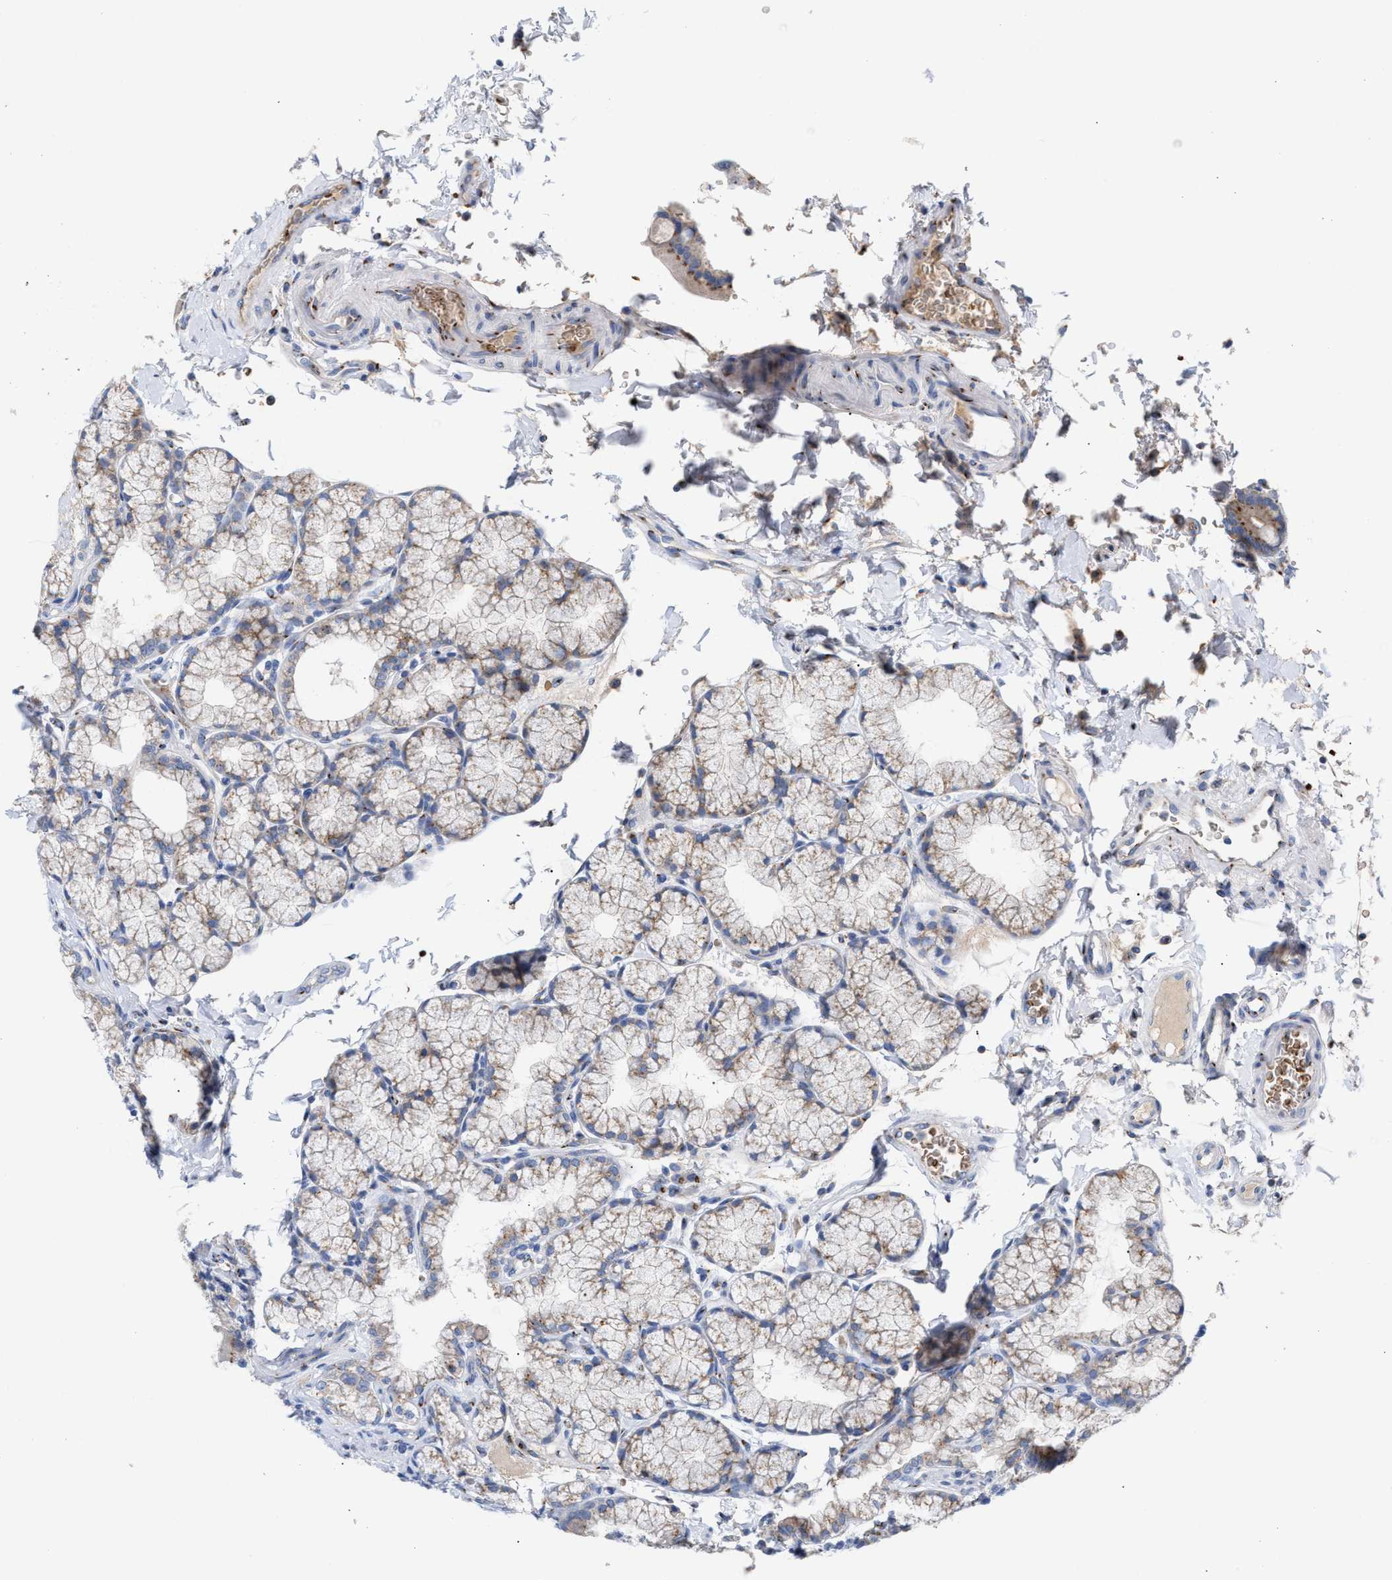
{"staining": {"intensity": "moderate", "quantity": "25%-75%", "location": "cytoplasmic/membranous"}, "tissue": "duodenum", "cell_type": "Glandular cells", "image_type": "normal", "snomed": [{"axis": "morphology", "description": "Normal tissue, NOS"}, {"axis": "topography", "description": "Duodenum"}], "caption": "Protein expression by immunohistochemistry (IHC) exhibits moderate cytoplasmic/membranous expression in about 25%-75% of glandular cells in normal duodenum. (Brightfield microscopy of DAB IHC at high magnification).", "gene": "CCL2", "patient": {"sex": "male", "age": 50}}